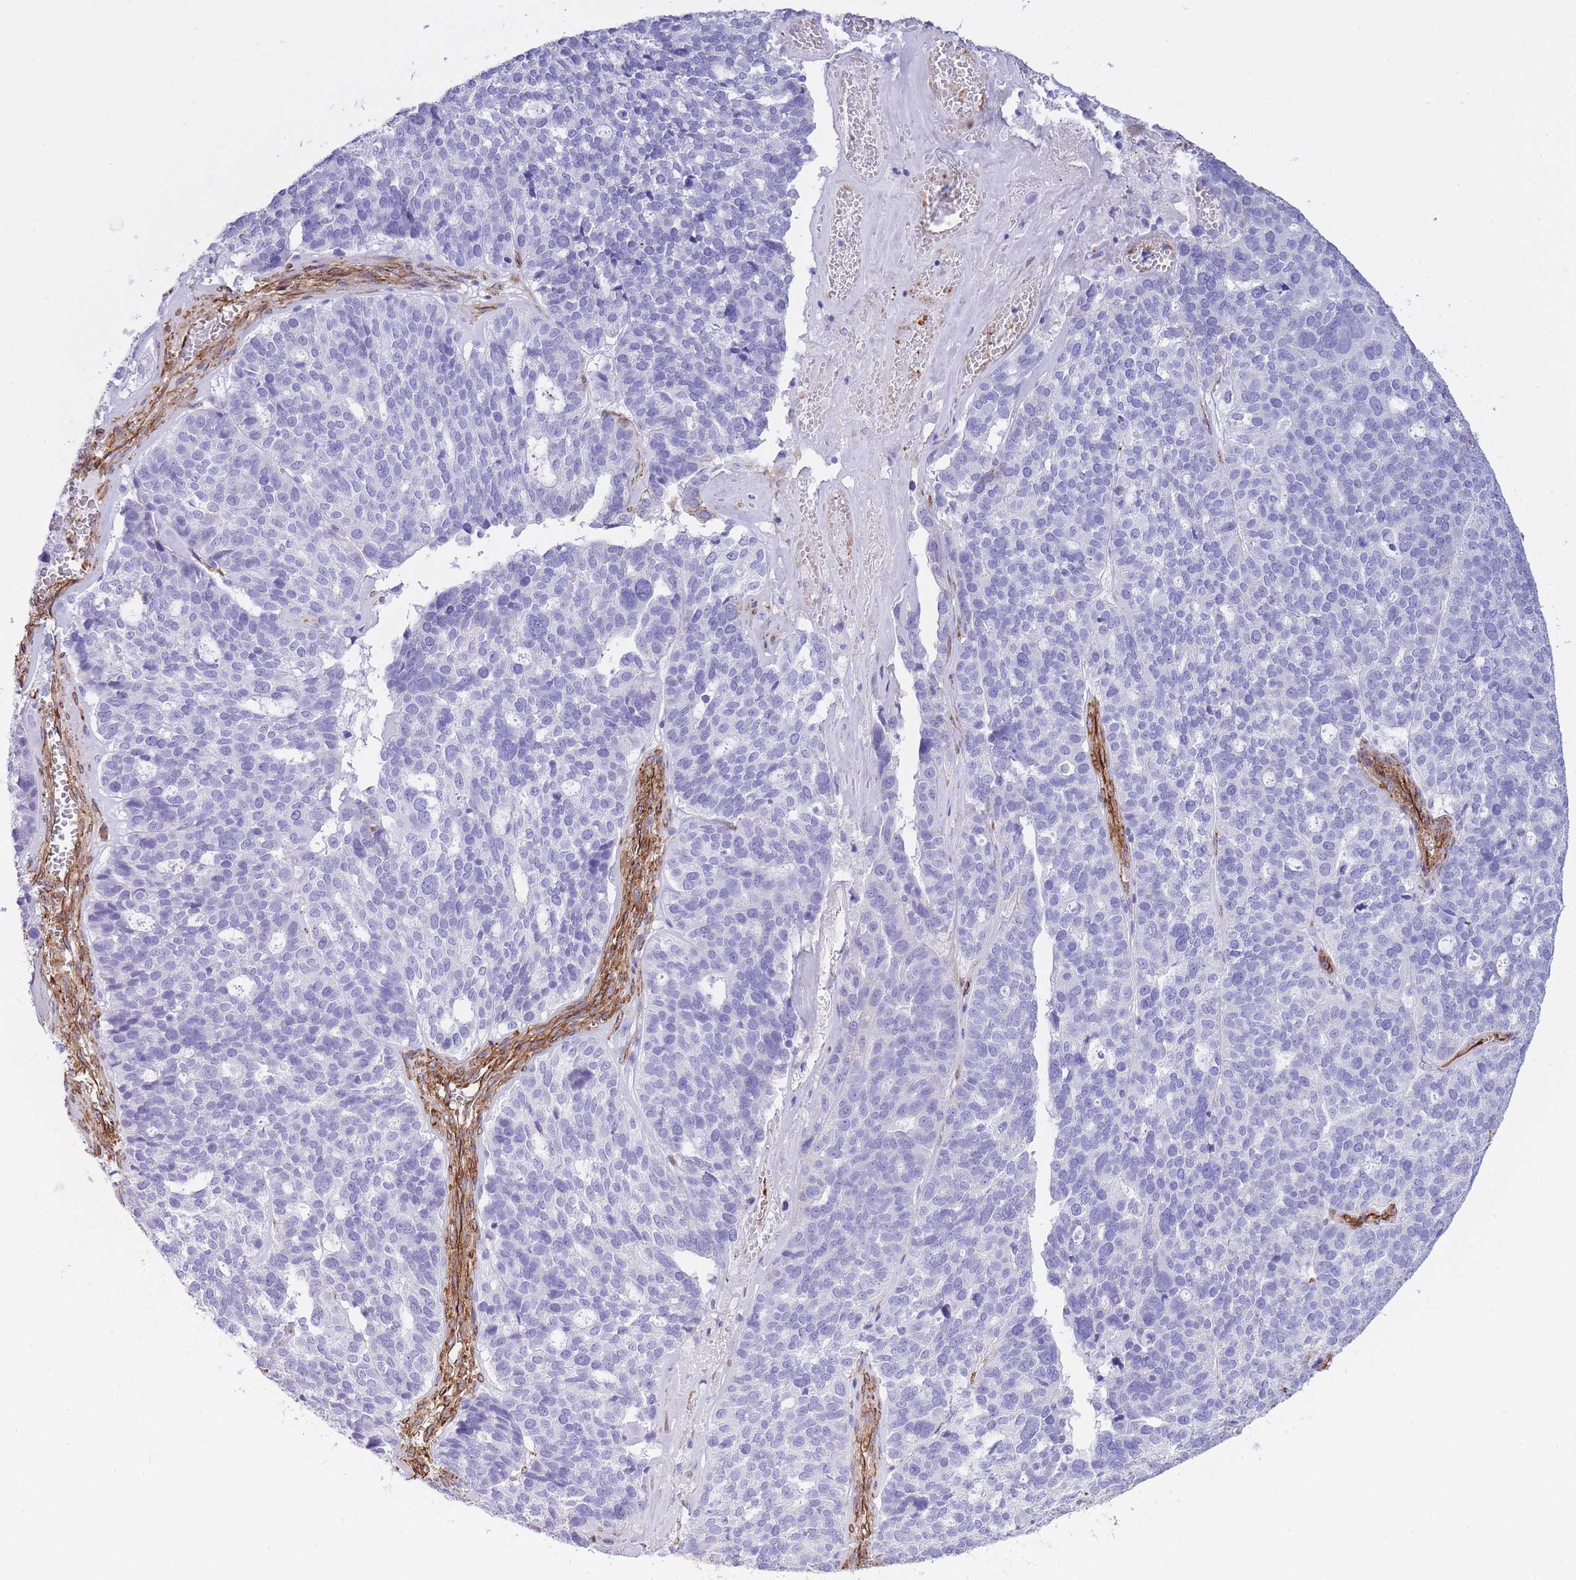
{"staining": {"intensity": "negative", "quantity": "none", "location": "none"}, "tissue": "ovarian cancer", "cell_type": "Tumor cells", "image_type": "cancer", "snomed": [{"axis": "morphology", "description": "Cystadenocarcinoma, serous, NOS"}, {"axis": "topography", "description": "Ovary"}], "caption": "This is an immunohistochemistry (IHC) histopathology image of human ovarian cancer (serous cystadenocarcinoma). There is no positivity in tumor cells.", "gene": "CAVIN1", "patient": {"sex": "female", "age": 59}}